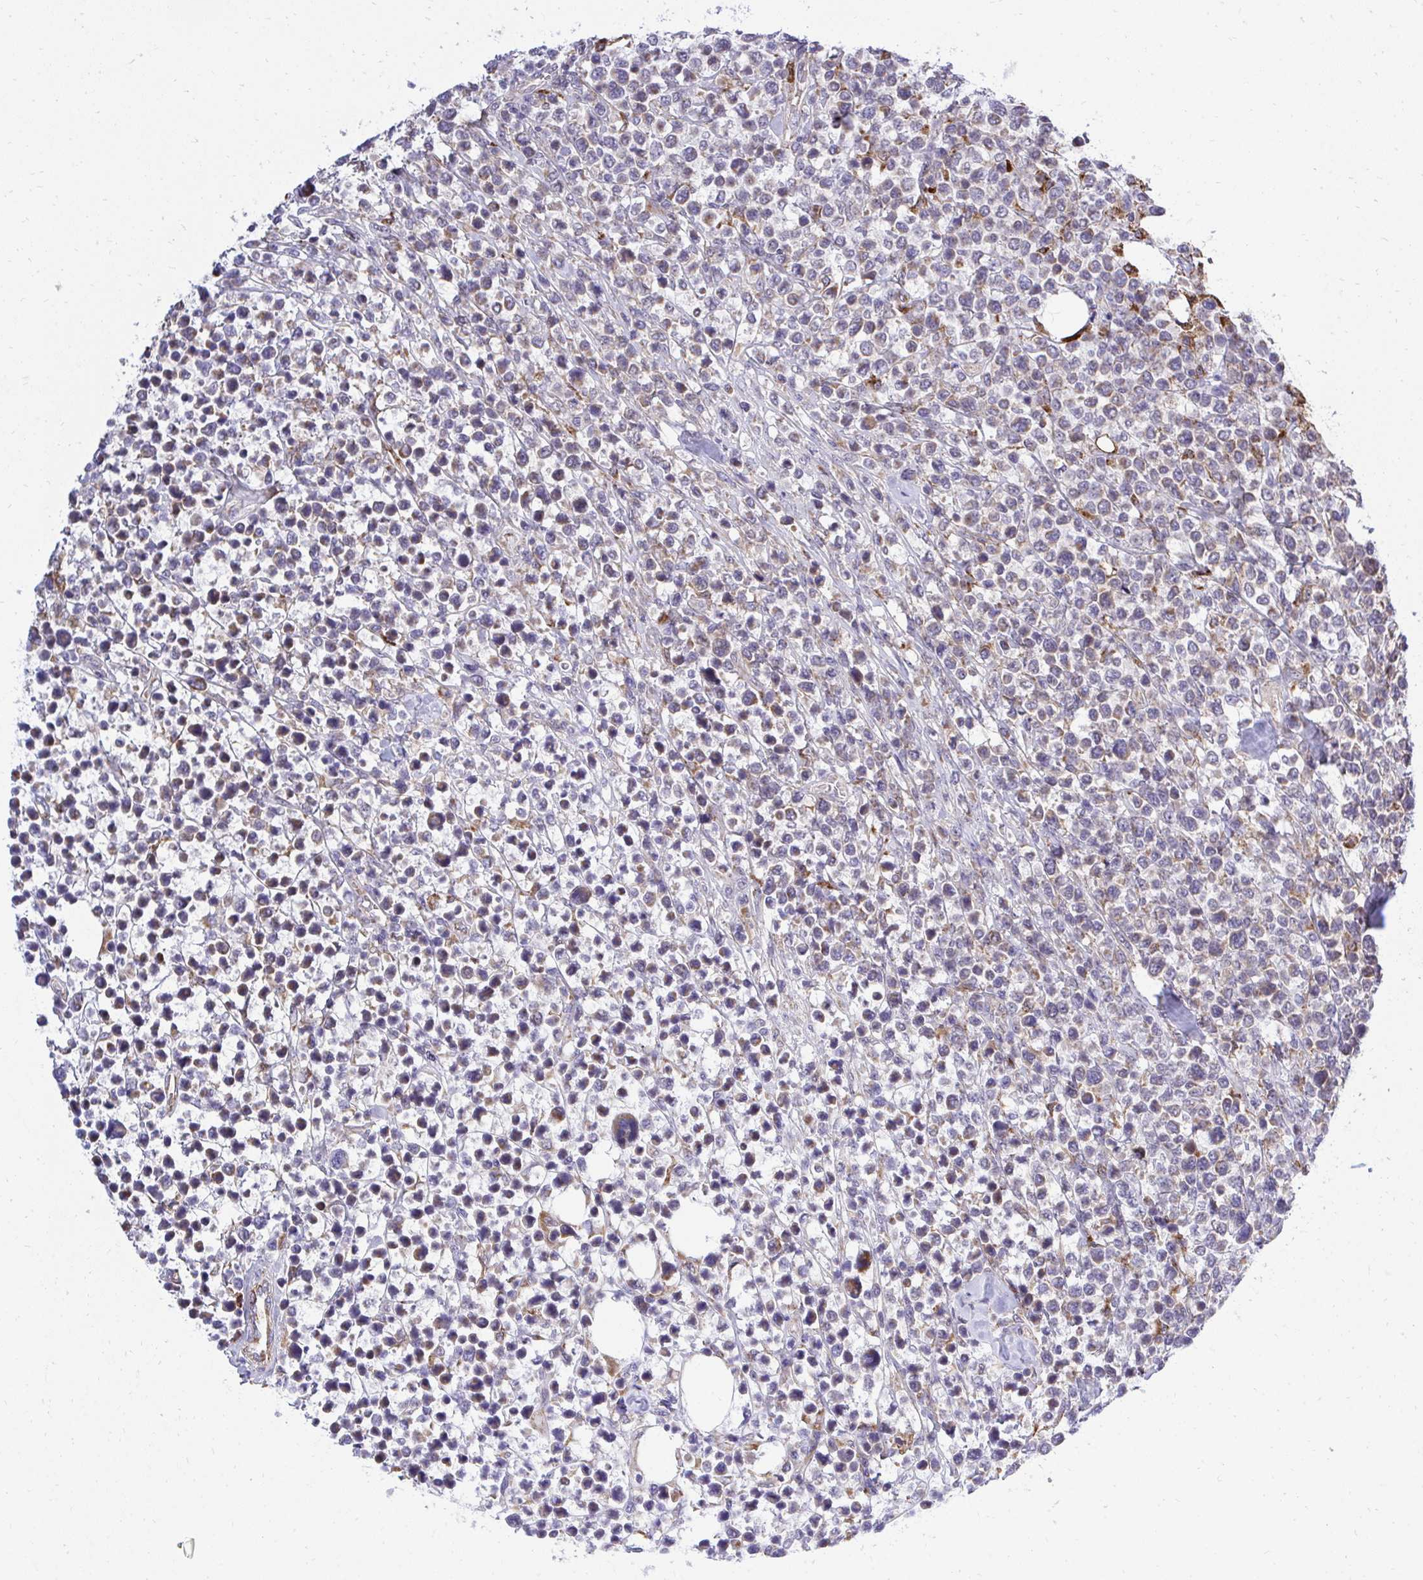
{"staining": {"intensity": "weak", "quantity": "<25%", "location": "cytoplasmic/membranous"}, "tissue": "lymphoma", "cell_type": "Tumor cells", "image_type": "cancer", "snomed": [{"axis": "morphology", "description": "Malignant lymphoma, non-Hodgkin's type, High grade"}, {"axis": "topography", "description": "Soft tissue"}], "caption": "Immunohistochemistry (IHC) of lymphoma displays no positivity in tumor cells. The staining is performed using DAB (3,3'-diaminobenzidine) brown chromogen with nuclei counter-stained in using hematoxylin.", "gene": "XAF1", "patient": {"sex": "female", "age": 56}}